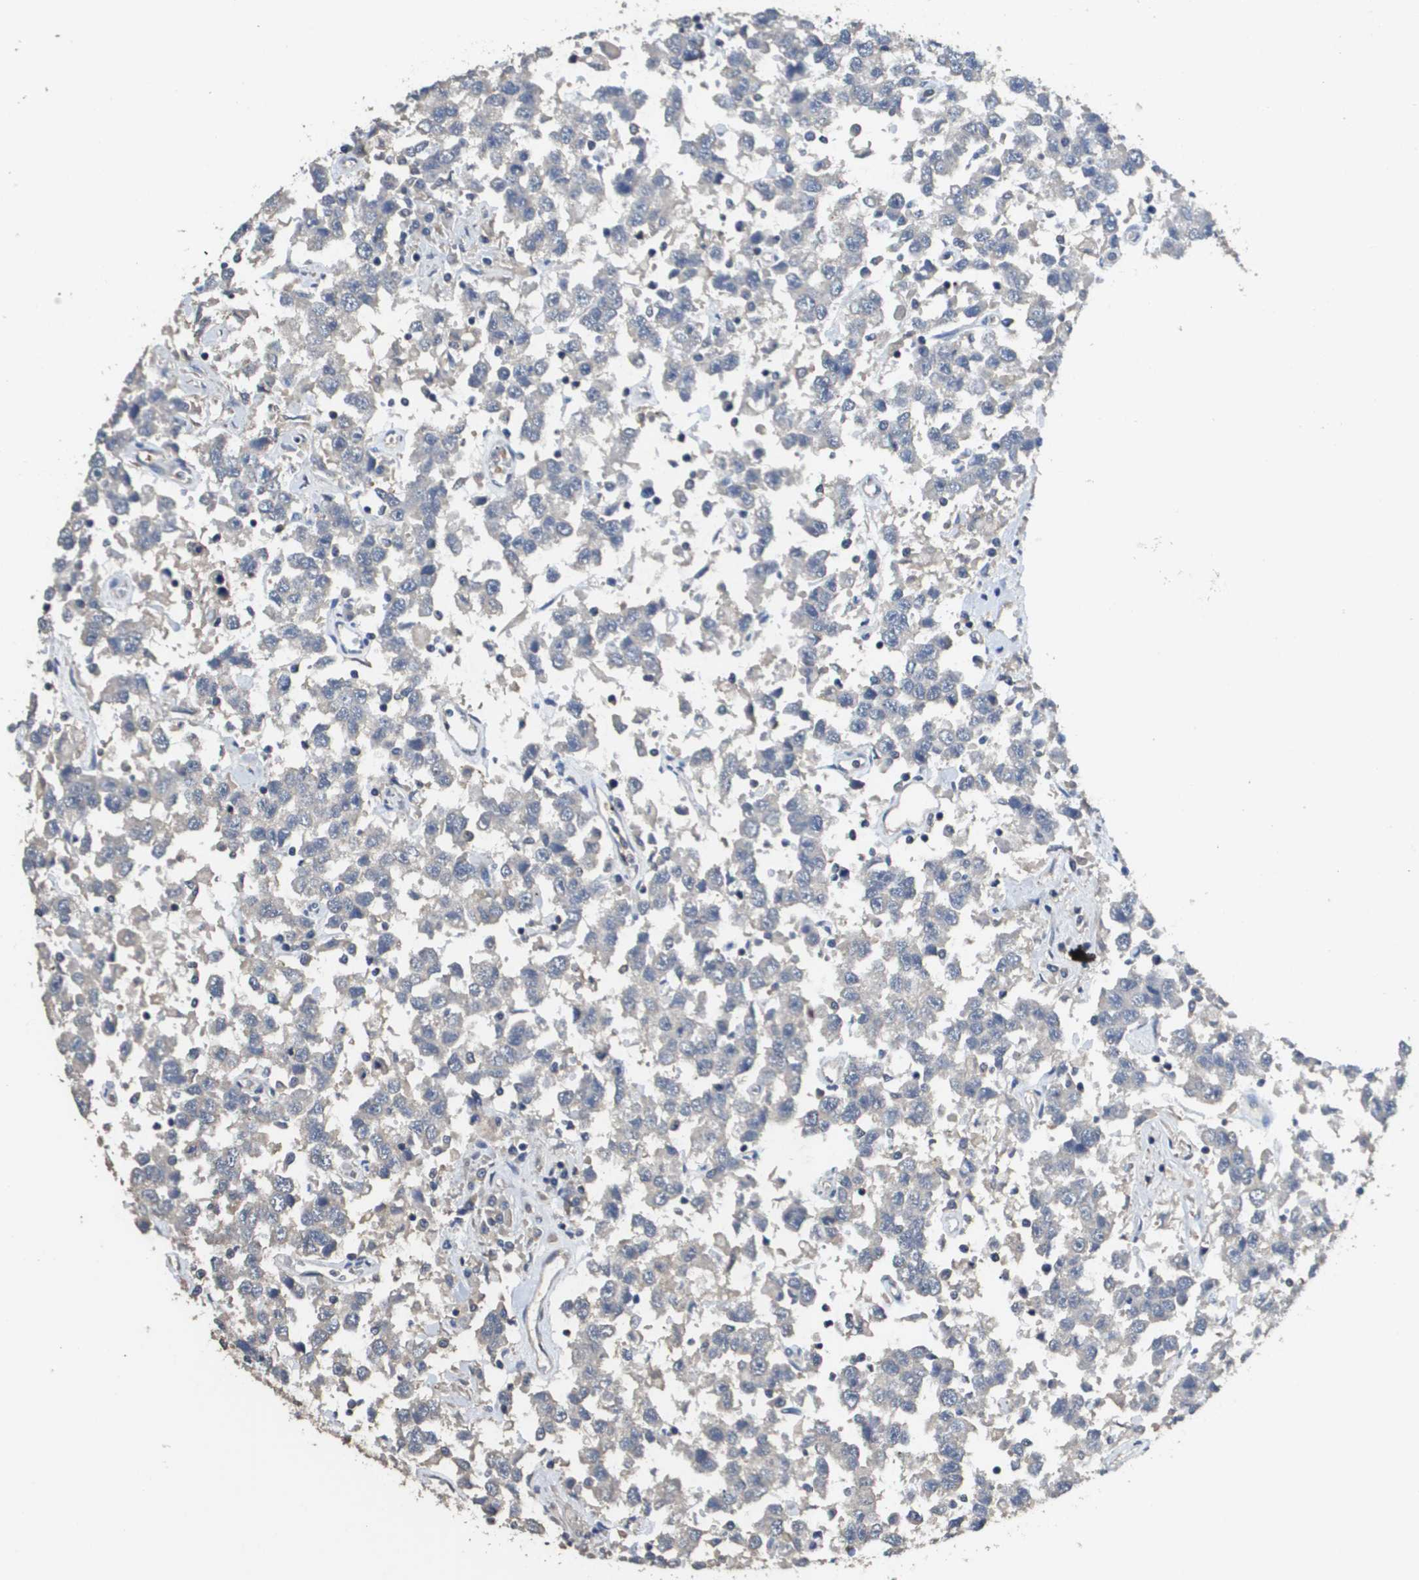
{"staining": {"intensity": "negative", "quantity": "none", "location": "none"}, "tissue": "testis cancer", "cell_type": "Tumor cells", "image_type": "cancer", "snomed": [{"axis": "morphology", "description": "Seminoma, NOS"}, {"axis": "topography", "description": "Testis"}], "caption": "Immunohistochemical staining of seminoma (testis) reveals no significant staining in tumor cells.", "gene": "RAB27B", "patient": {"sex": "male", "age": 41}}